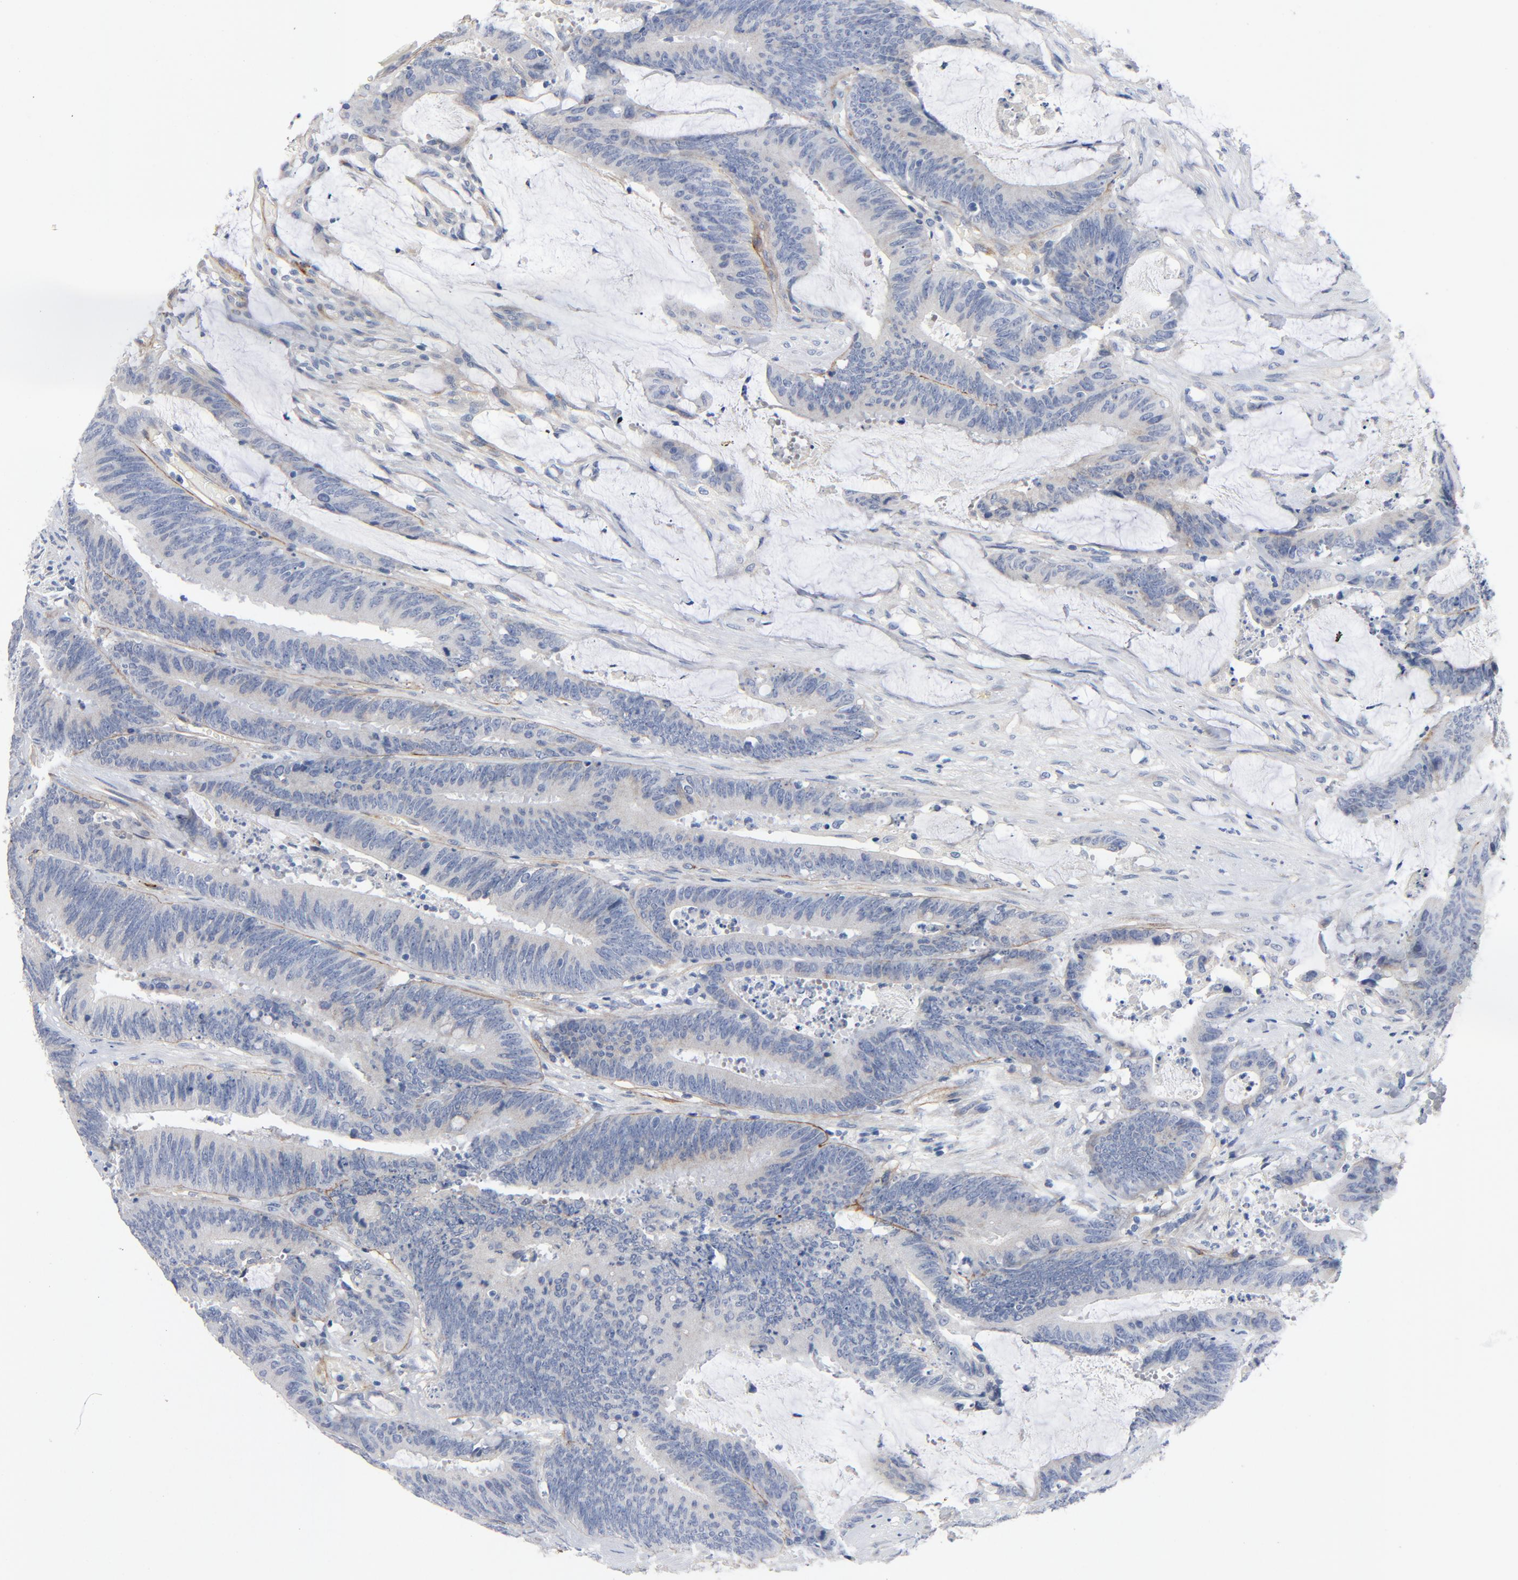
{"staining": {"intensity": "weak", "quantity": "25%-75%", "location": "cytoplasmic/membranous"}, "tissue": "colorectal cancer", "cell_type": "Tumor cells", "image_type": "cancer", "snomed": [{"axis": "morphology", "description": "Adenocarcinoma, NOS"}, {"axis": "topography", "description": "Rectum"}], "caption": "Immunohistochemistry (IHC) photomicrograph of neoplastic tissue: colorectal adenocarcinoma stained using immunohistochemistry (IHC) shows low levels of weak protein expression localized specifically in the cytoplasmic/membranous of tumor cells, appearing as a cytoplasmic/membranous brown color.", "gene": "LAMC1", "patient": {"sex": "female", "age": 66}}